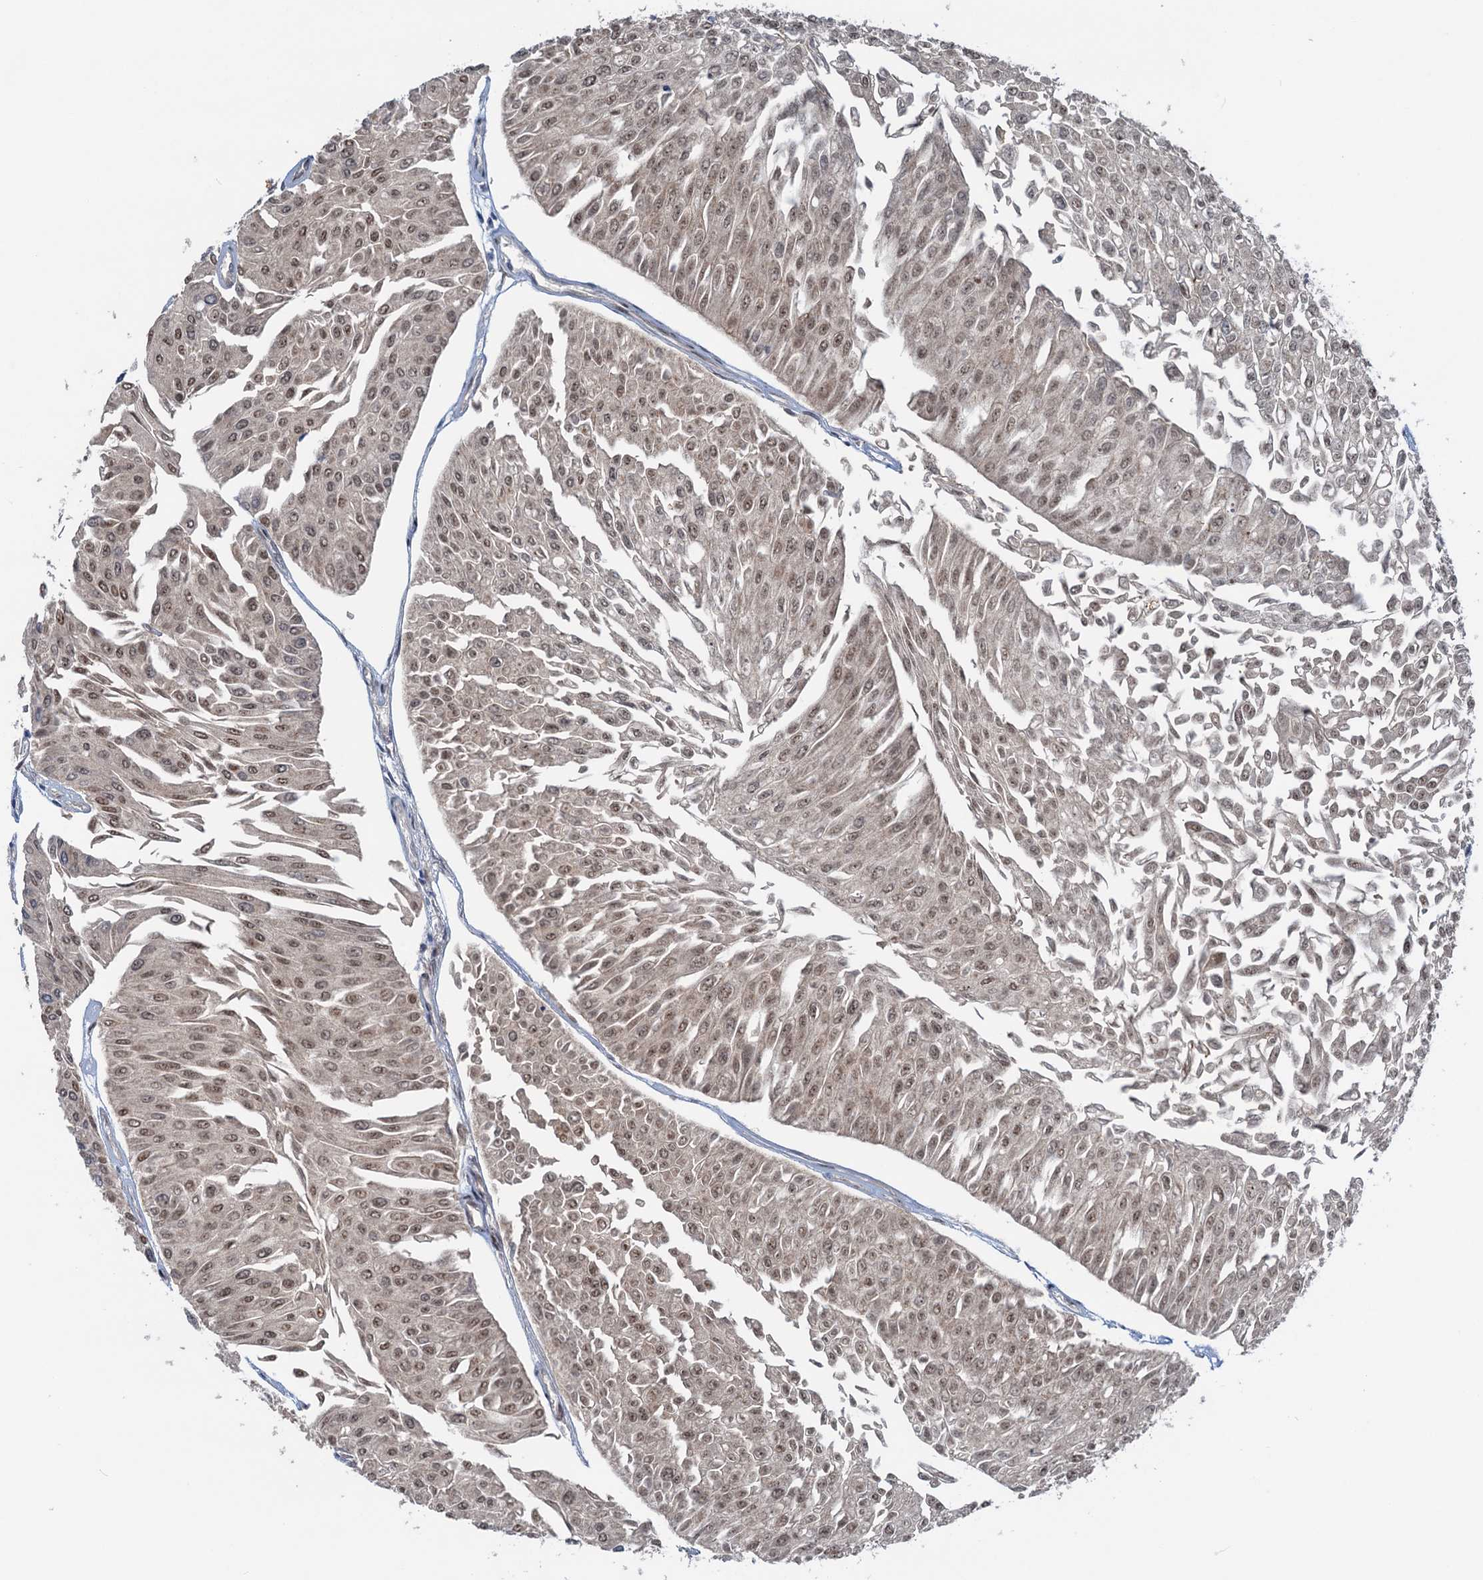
{"staining": {"intensity": "moderate", "quantity": ">75%", "location": "cytoplasmic/membranous,nuclear"}, "tissue": "urothelial cancer", "cell_type": "Tumor cells", "image_type": "cancer", "snomed": [{"axis": "morphology", "description": "Urothelial carcinoma, Low grade"}, {"axis": "topography", "description": "Urinary bladder"}], "caption": "Immunohistochemical staining of urothelial cancer exhibits medium levels of moderate cytoplasmic/membranous and nuclear staining in about >75% of tumor cells. The staining was performed using DAB (3,3'-diaminobenzidine), with brown indicating positive protein expression. Nuclei are stained blue with hematoxylin.", "gene": "DYNC2I2", "patient": {"sex": "male", "age": 67}}